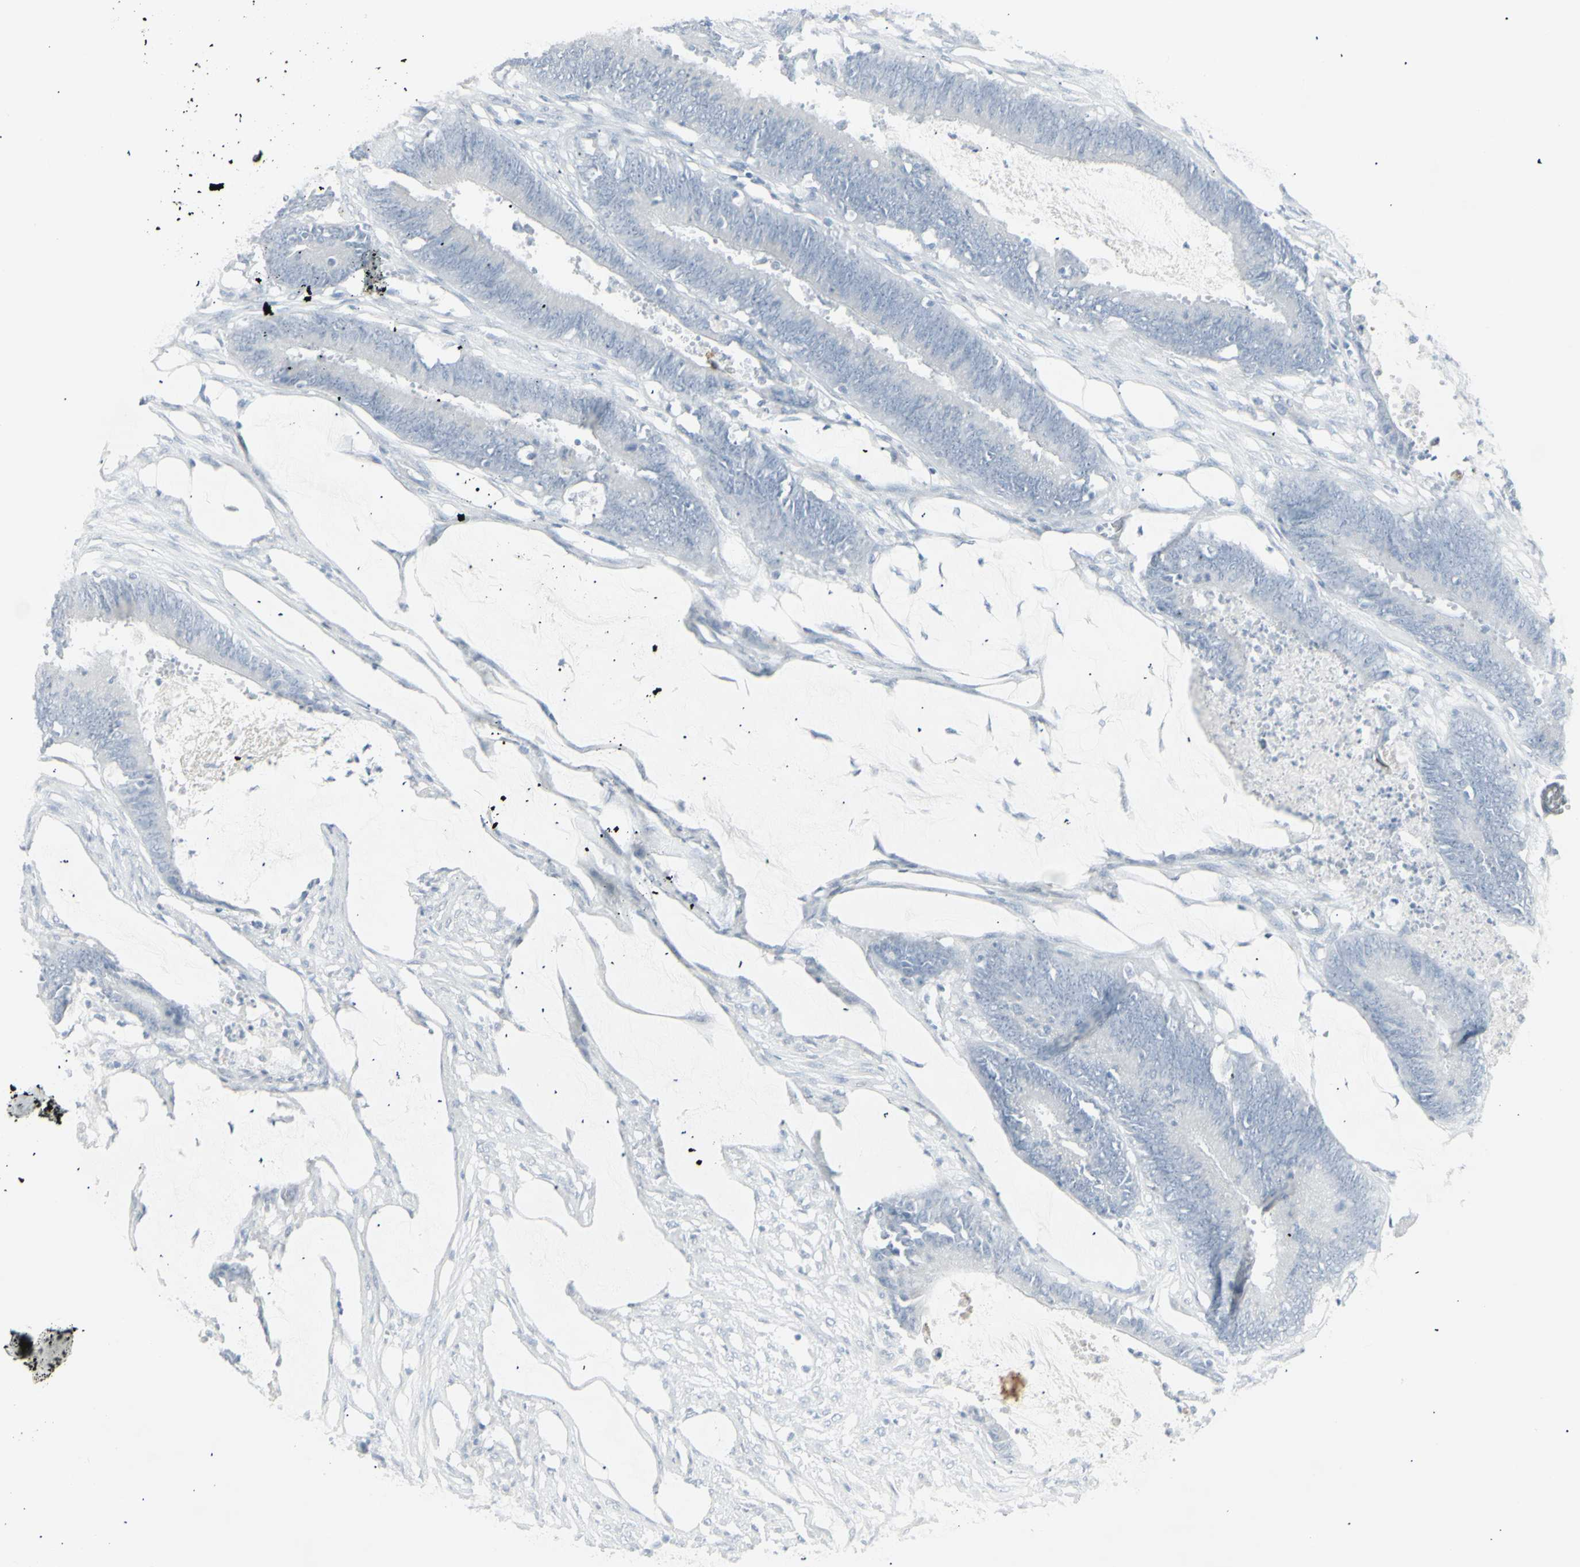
{"staining": {"intensity": "negative", "quantity": "none", "location": "none"}, "tissue": "colorectal cancer", "cell_type": "Tumor cells", "image_type": "cancer", "snomed": [{"axis": "morphology", "description": "Adenocarcinoma, NOS"}, {"axis": "topography", "description": "Rectum"}], "caption": "Tumor cells show no significant protein expression in colorectal adenocarcinoma.", "gene": "YBX2", "patient": {"sex": "female", "age": 66}}